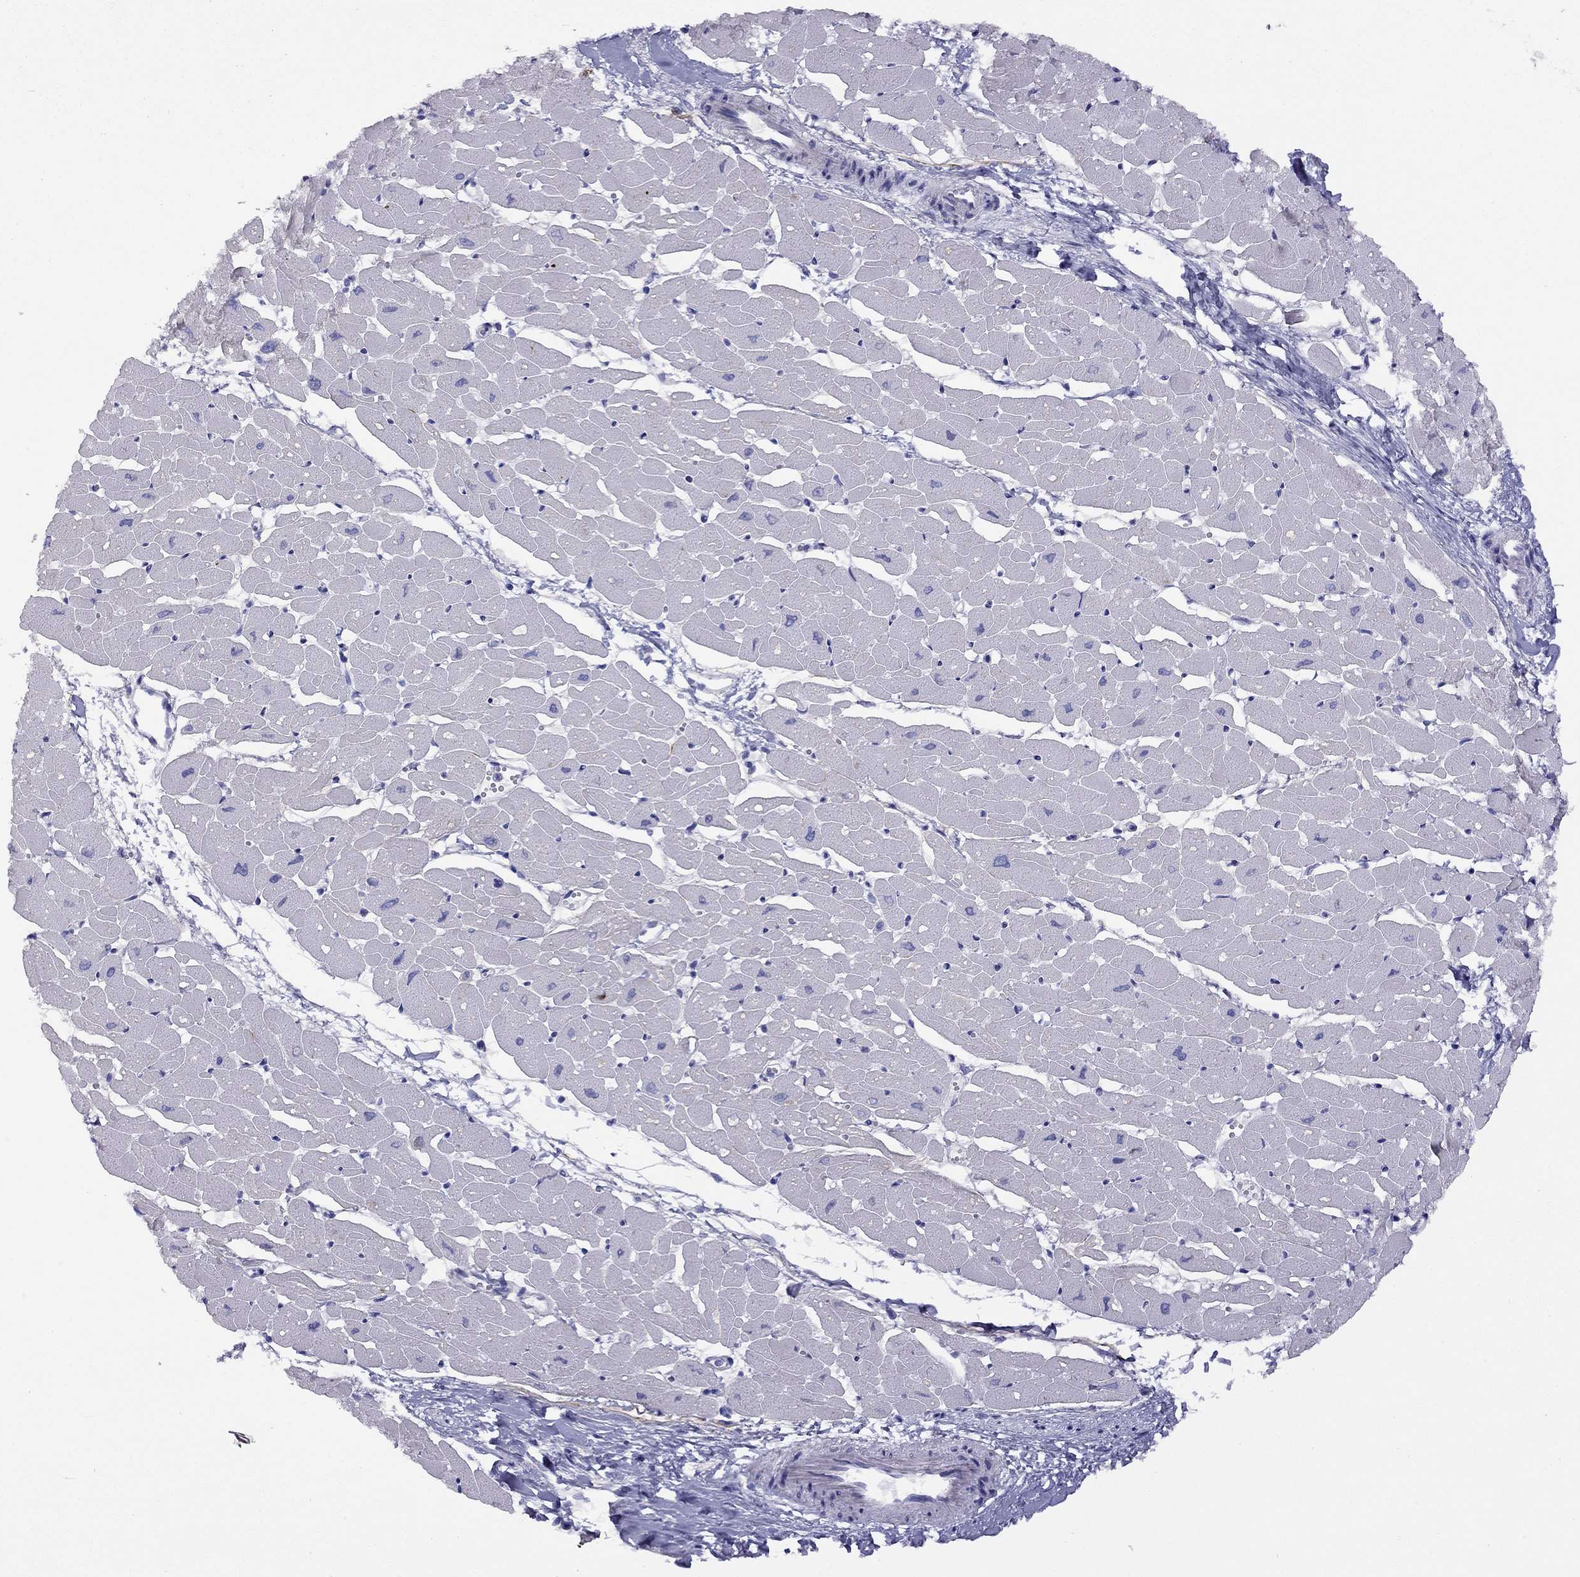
{"staining": {"intensity": "negative", "quantity": "none", "location": "none"}, "tissue": "heart muscle", "cell_type": "Cardiomyocytes", "image_type": "normal", "snomed": [{"axis": "morphology", "description": "Normal tissue, NOS"}, {"axis": "topography", "description": "Heart"}], "caption": "Cardiomyocytes show no significant staining in benign heart muscle. (DAB immunohistochemistry (IHC), high magnification).", "gene": "CPNE4", "patient": {"sex": "male", "age": 57}}